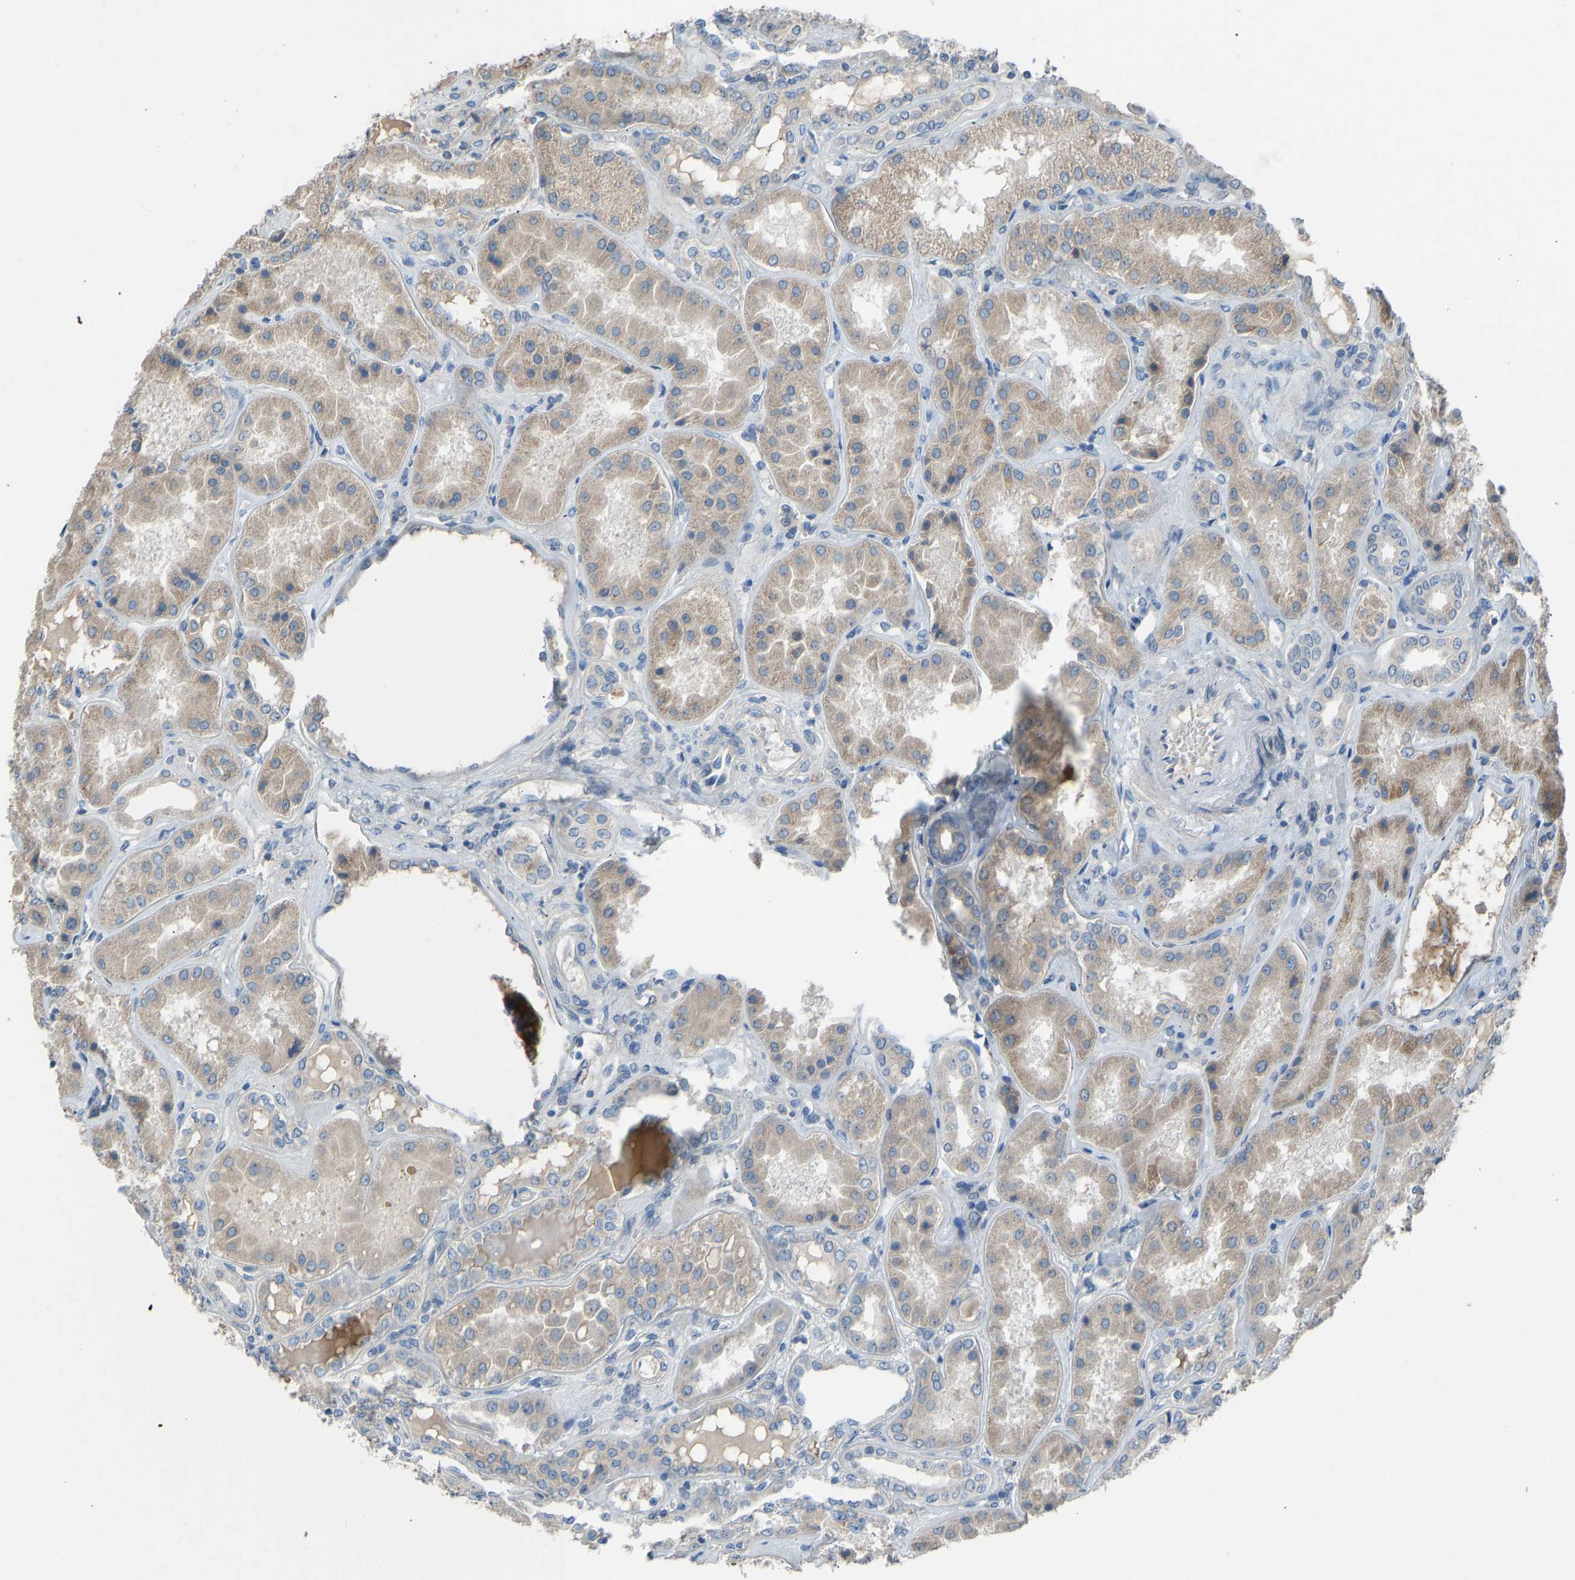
{"staining": {"intensity": "strong", "quantity": ">75%", "location": "cytoplasmic/membranous"}, "tissue": "kidney", "cell_type": "Cells in glomeruli", "image_type": "normal", "snomed": [{"axis": "morphology", "description": "Normal tissue, NOS"}, {"axis": "topography", "description": "Kidney"}], "caption": "Strong cytoplasmic/membranous staining is identified in about >75% of cells in glomeruli in benign kidney. The staining was performed using DAB (3,3'-diaminobenzidine), with brown indicating positive protein expression. Nuclei are stained blue with hematoxylin.", "gene": "TGFBR3", "patient": {"sex": "female", "age": 56}}